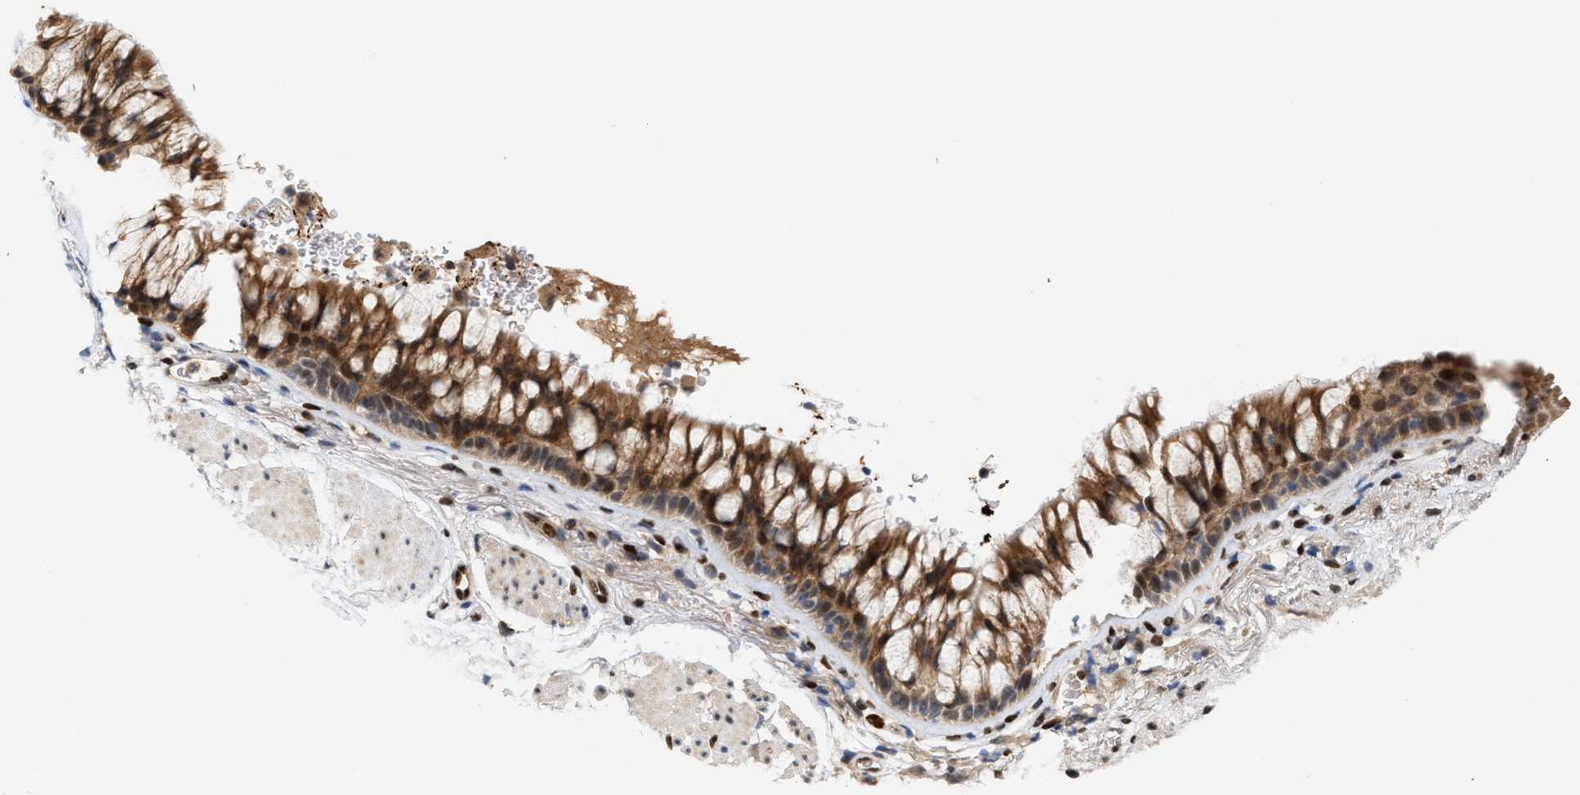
{"staining": {"intensity": "moderate", "quantity": ">75%", "location": "cytoplasmic/membranous,nuclear"}, "tissue": "bronchus", "cell_type": "Respiratory epithelial cells", "image_type": "normal", "snomed": [{"axis": "morphology", "description": "Normal tissue, NOS"}, {"axis": "topography", "description": "Cartilage tissue"}, {"axis": "topography", "description": "Bronchus"}], "caption": "Immunohistochemistry (IHC) of unremarkable human bronchus shows medium levels of moderate cytoplasmic/membranous,nuclear staining in approximately >75% of respiratory epithelial cells. (DAB = brown stain, brightfield microscopy at high magnification).", "gene": "TCF4", "patient": {"sex": "female", "age": 53}}